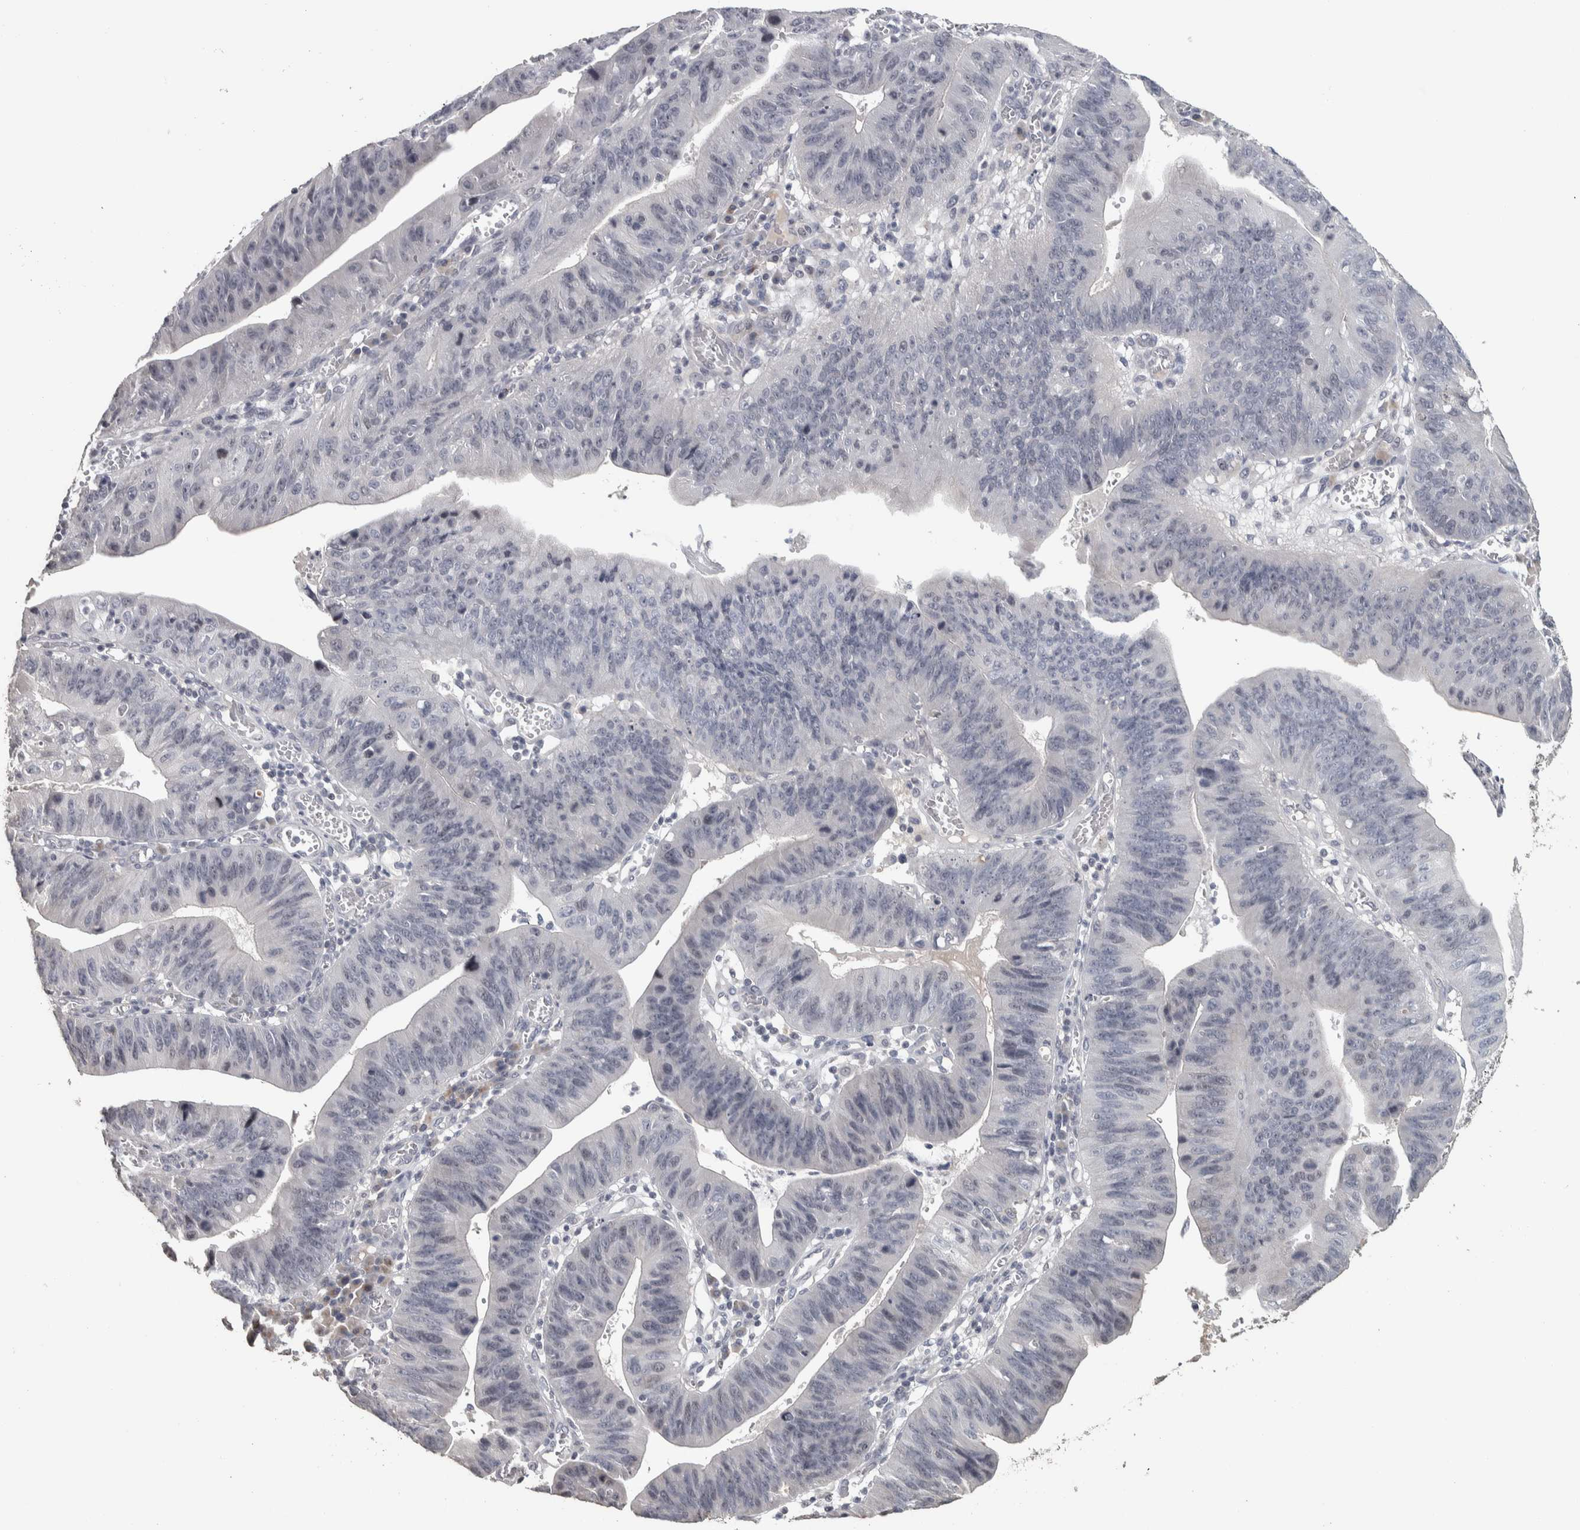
{"staining": {"intensity": "negative", "quantity": "none", "location": "none"}, "tissue": "stomach cancer", "cell_type": "Tumor cells", "image_type": "cancer", "snomed": [{"axis": "morphology", "description": "Adenocarcinoma, NOS"}, {"axis": "topography", "description": "Stomach"}], "caption": "An immunohistochemistry photomicrograph of stomach cancer is shown. There is no staining in tumor cells of stomach cancer. (DAB IHC visualized using brightfield microscopy, high magnification).", "gene": "NECAB1", "patient": {"sex": "male", "age": 59}}